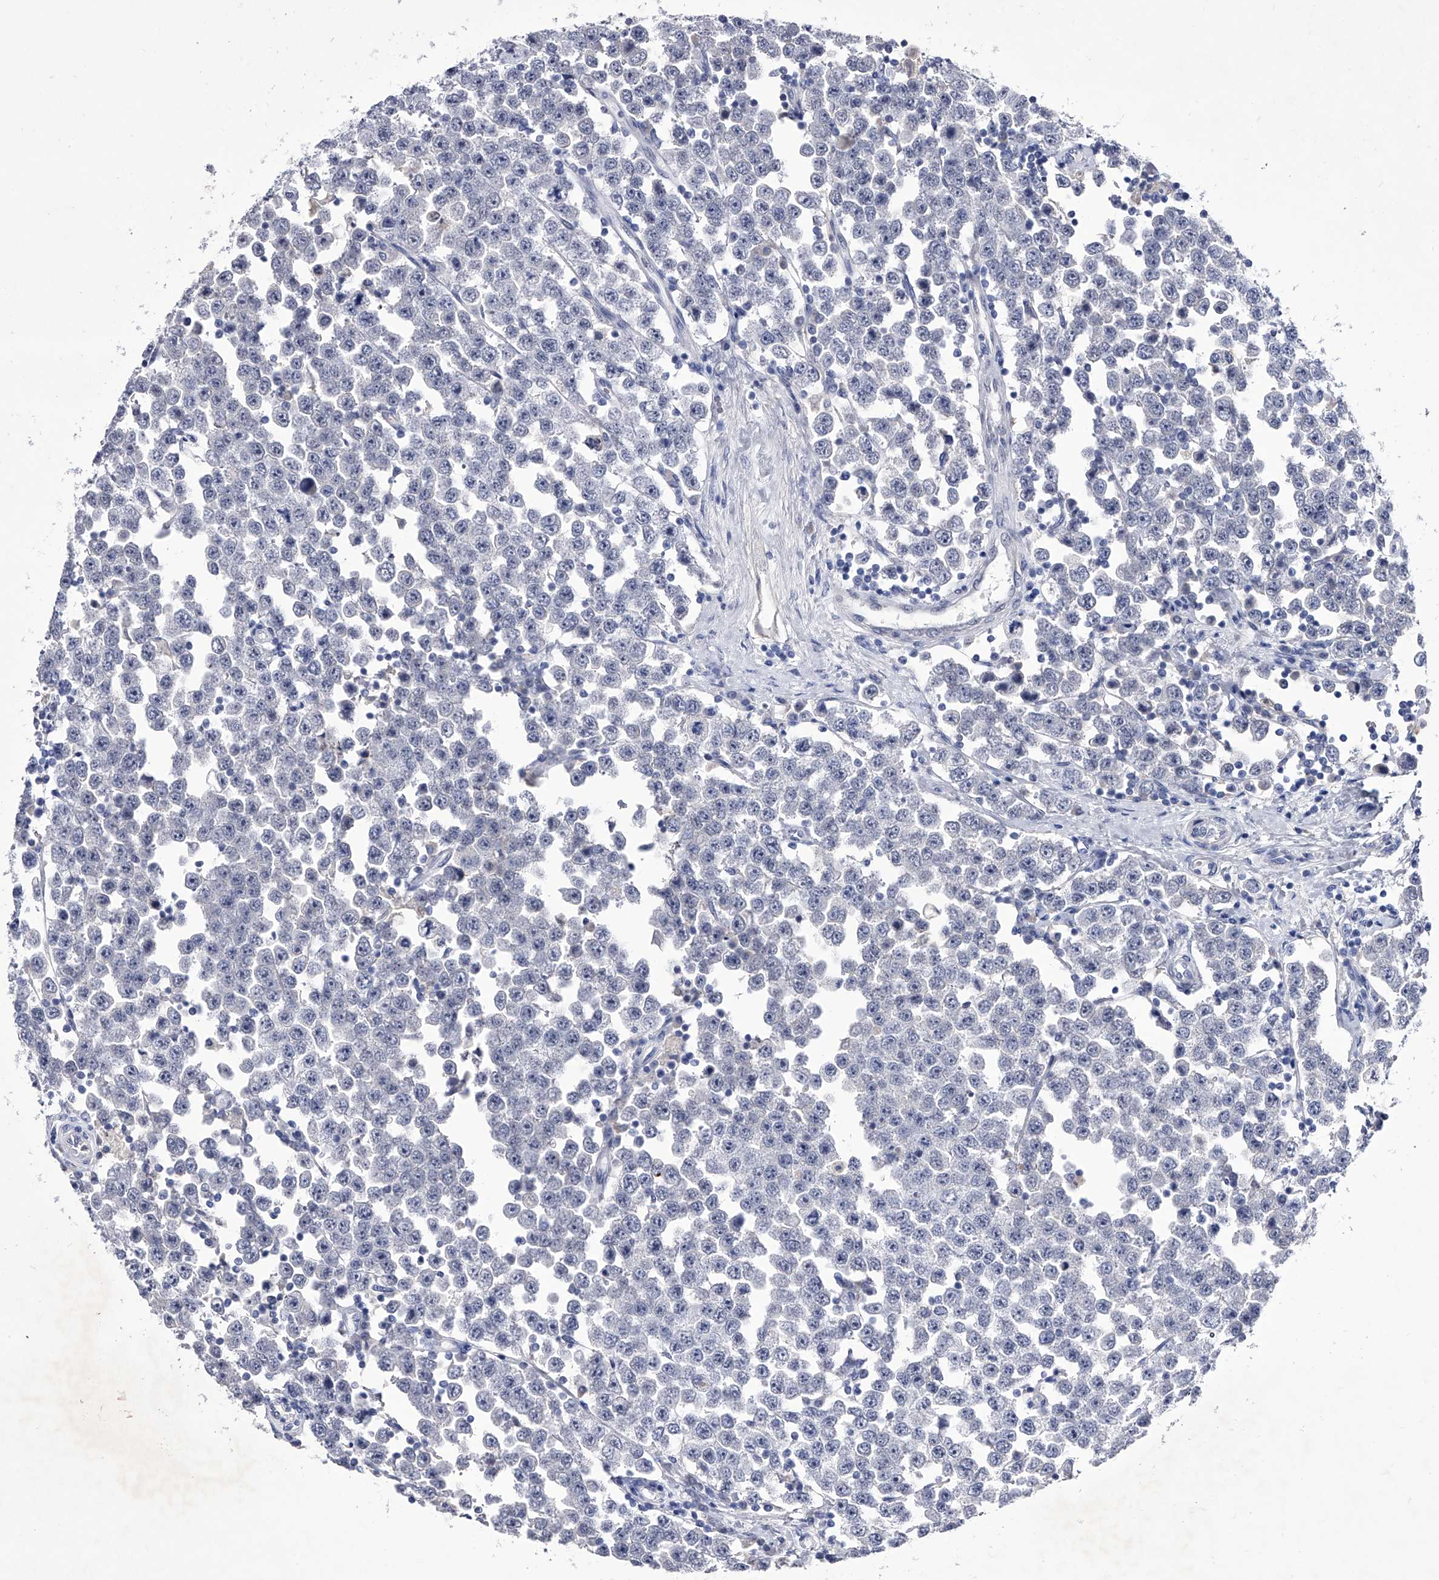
{"staining": {"intensity": "negative", "quantity": "none", "location": "none"}, "tissue": "testis cancer", "cell_type": "Tumor cells", "image_type": "cancer", "snomed": [{"axis": "morphology", "description": "Seminoma, NOS"}, {"axis": "topography", "description": "Testis"}], "caption": "The histopathology image shows no significant positivity in tumor cells of seminoma (testis).", "gene": "CRISP2", "patient": {"sex": "male", "age": 28}}